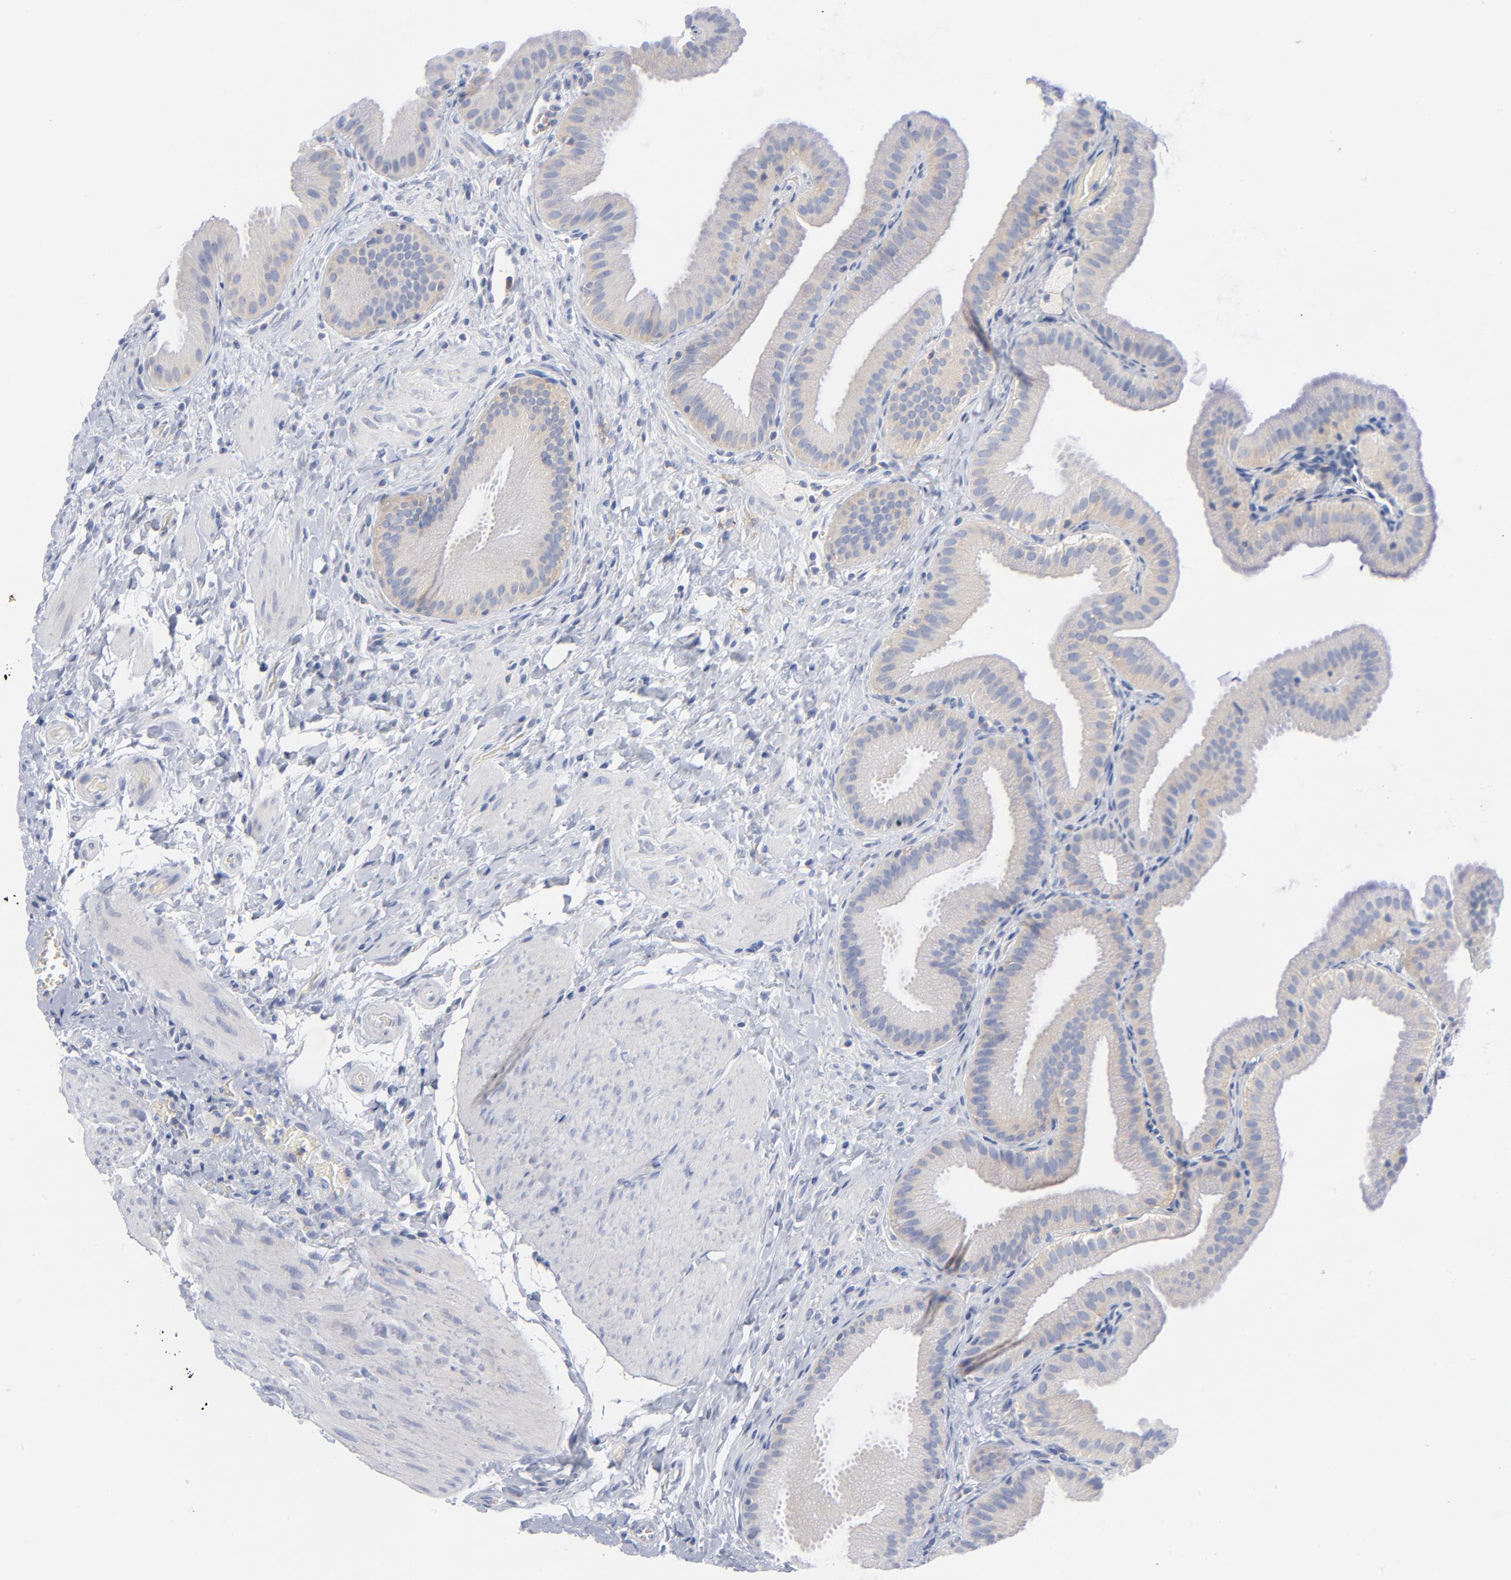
{"staining": {"intensity": "negative", "quantity": "none", "location": "none"}, "tissue": "gallbladder", "cell_type": "Glandular cells", "image_type": "normal", "snomed": [{"axis": "morphology", "description": "Normal tissue, NOS"}, {"axis": "topography", "description": "Gallbladder"}], "caption": "IHC micrograph of benign gallbladder: human gallbladder stained with DAB exhibits no significant protein positivity in glandular cells. Brightfield microscopy of immunohistochemistry (IHC) stained with DAB (brown) and hematoxylin (blue), captured at high magnification.", "gene": "CD86", "patient": {"sex": "female", "age": 63}}